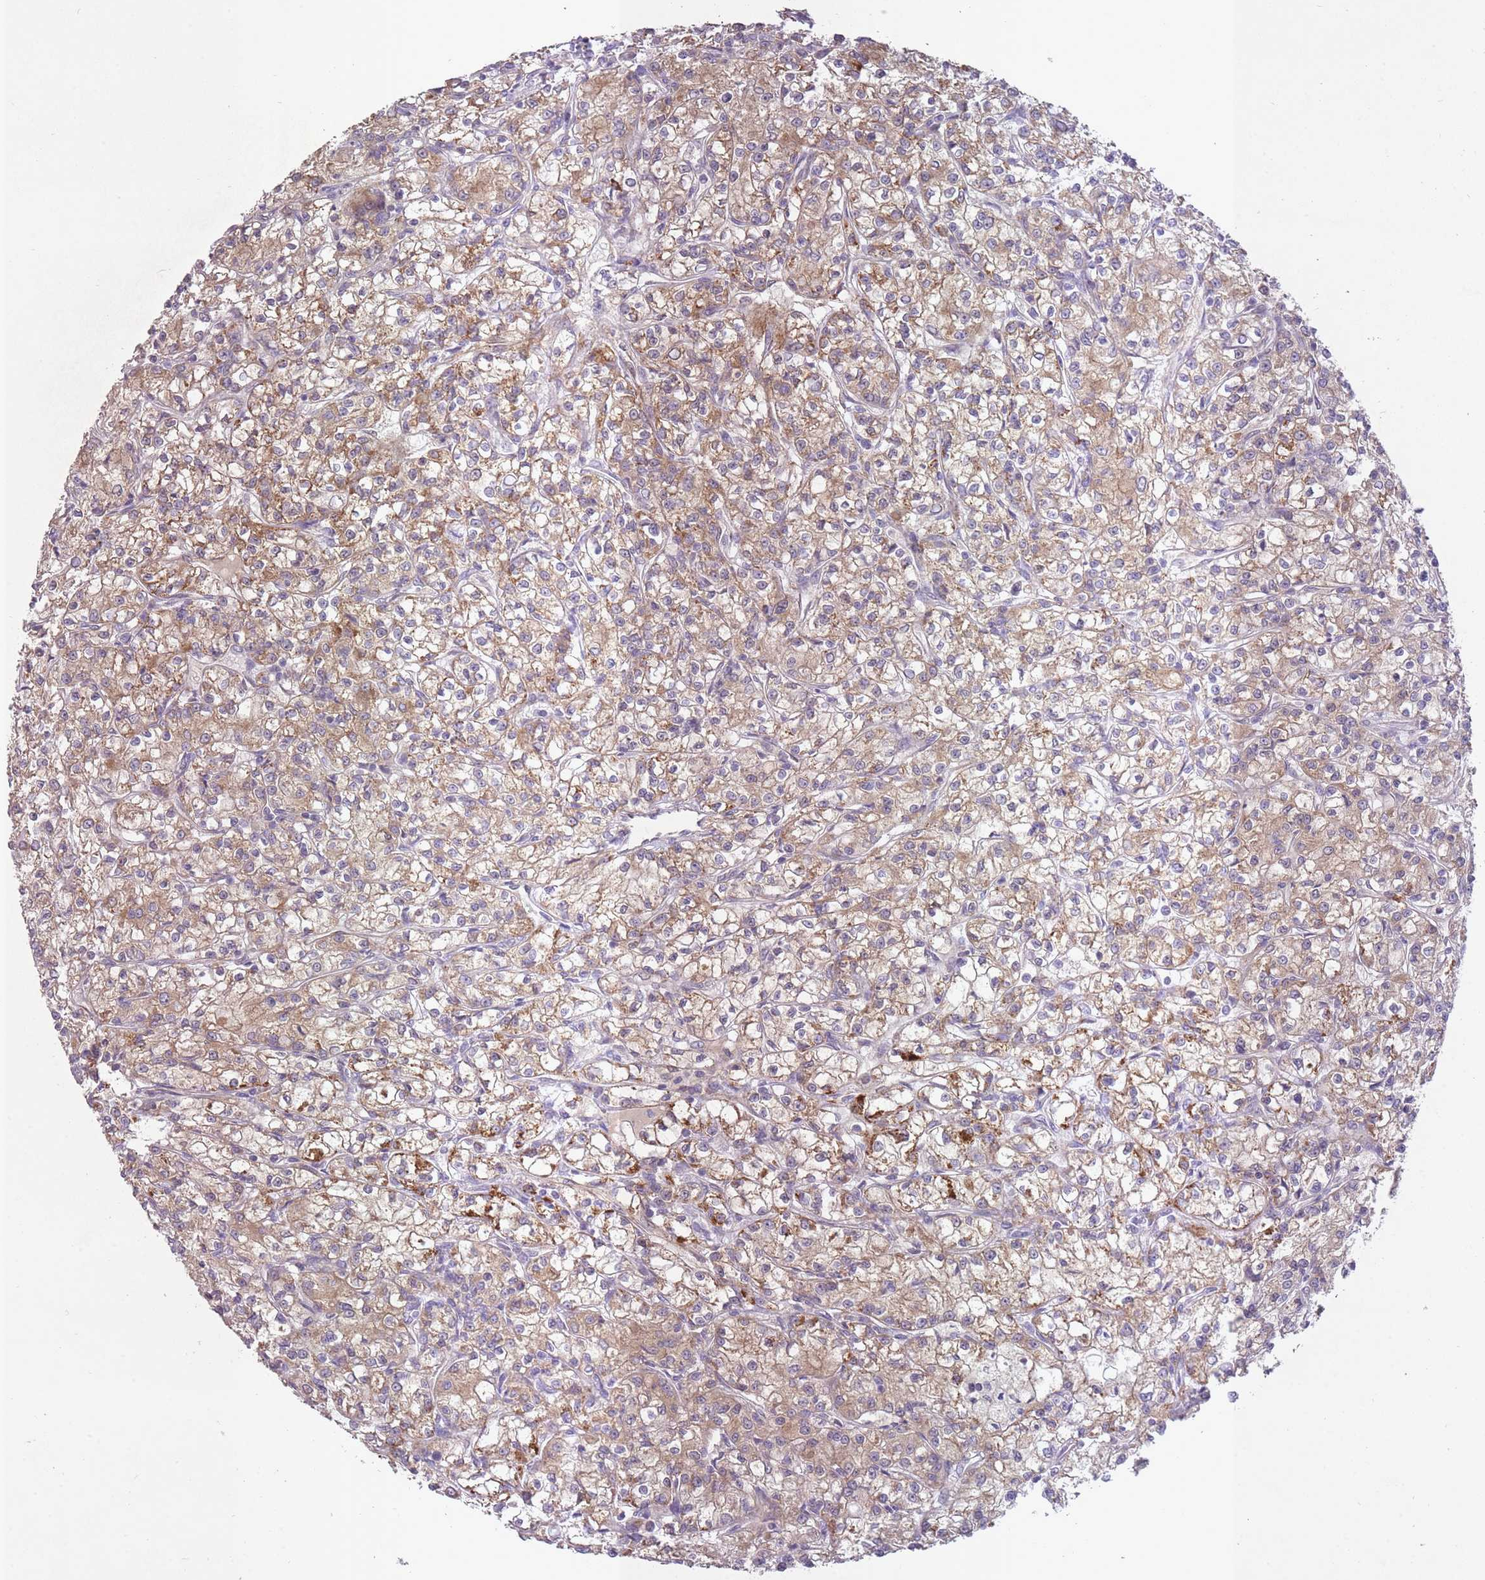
{"staining": {"intensity": "moderate", "quantity": ">75%", "location": "cytoplasmic/membranous"}, "tissue": "renal cancer", "cell_type": "Tumor cells", "image_type": "cancer", "snomed": [{"axis": "morphology", "description": "Adenocarcinoma, NOS"}, {"axis": "topography", "description": "Kidney"}], "caption": "High-magnification brightfield microscopy of renal cancer stained with DAB (brown) and counterstained with hematoxylin (blue). tumor cells exhibit moderate cytoplasmic/membranous expression is present in about>75% of cells. Using DAB (brown) and hematoxylin (blue) stains, captured at high magnification using brightfield microscopy.", "gene": "LRATD2", "patient": {"sex": "female", "age": 59}}